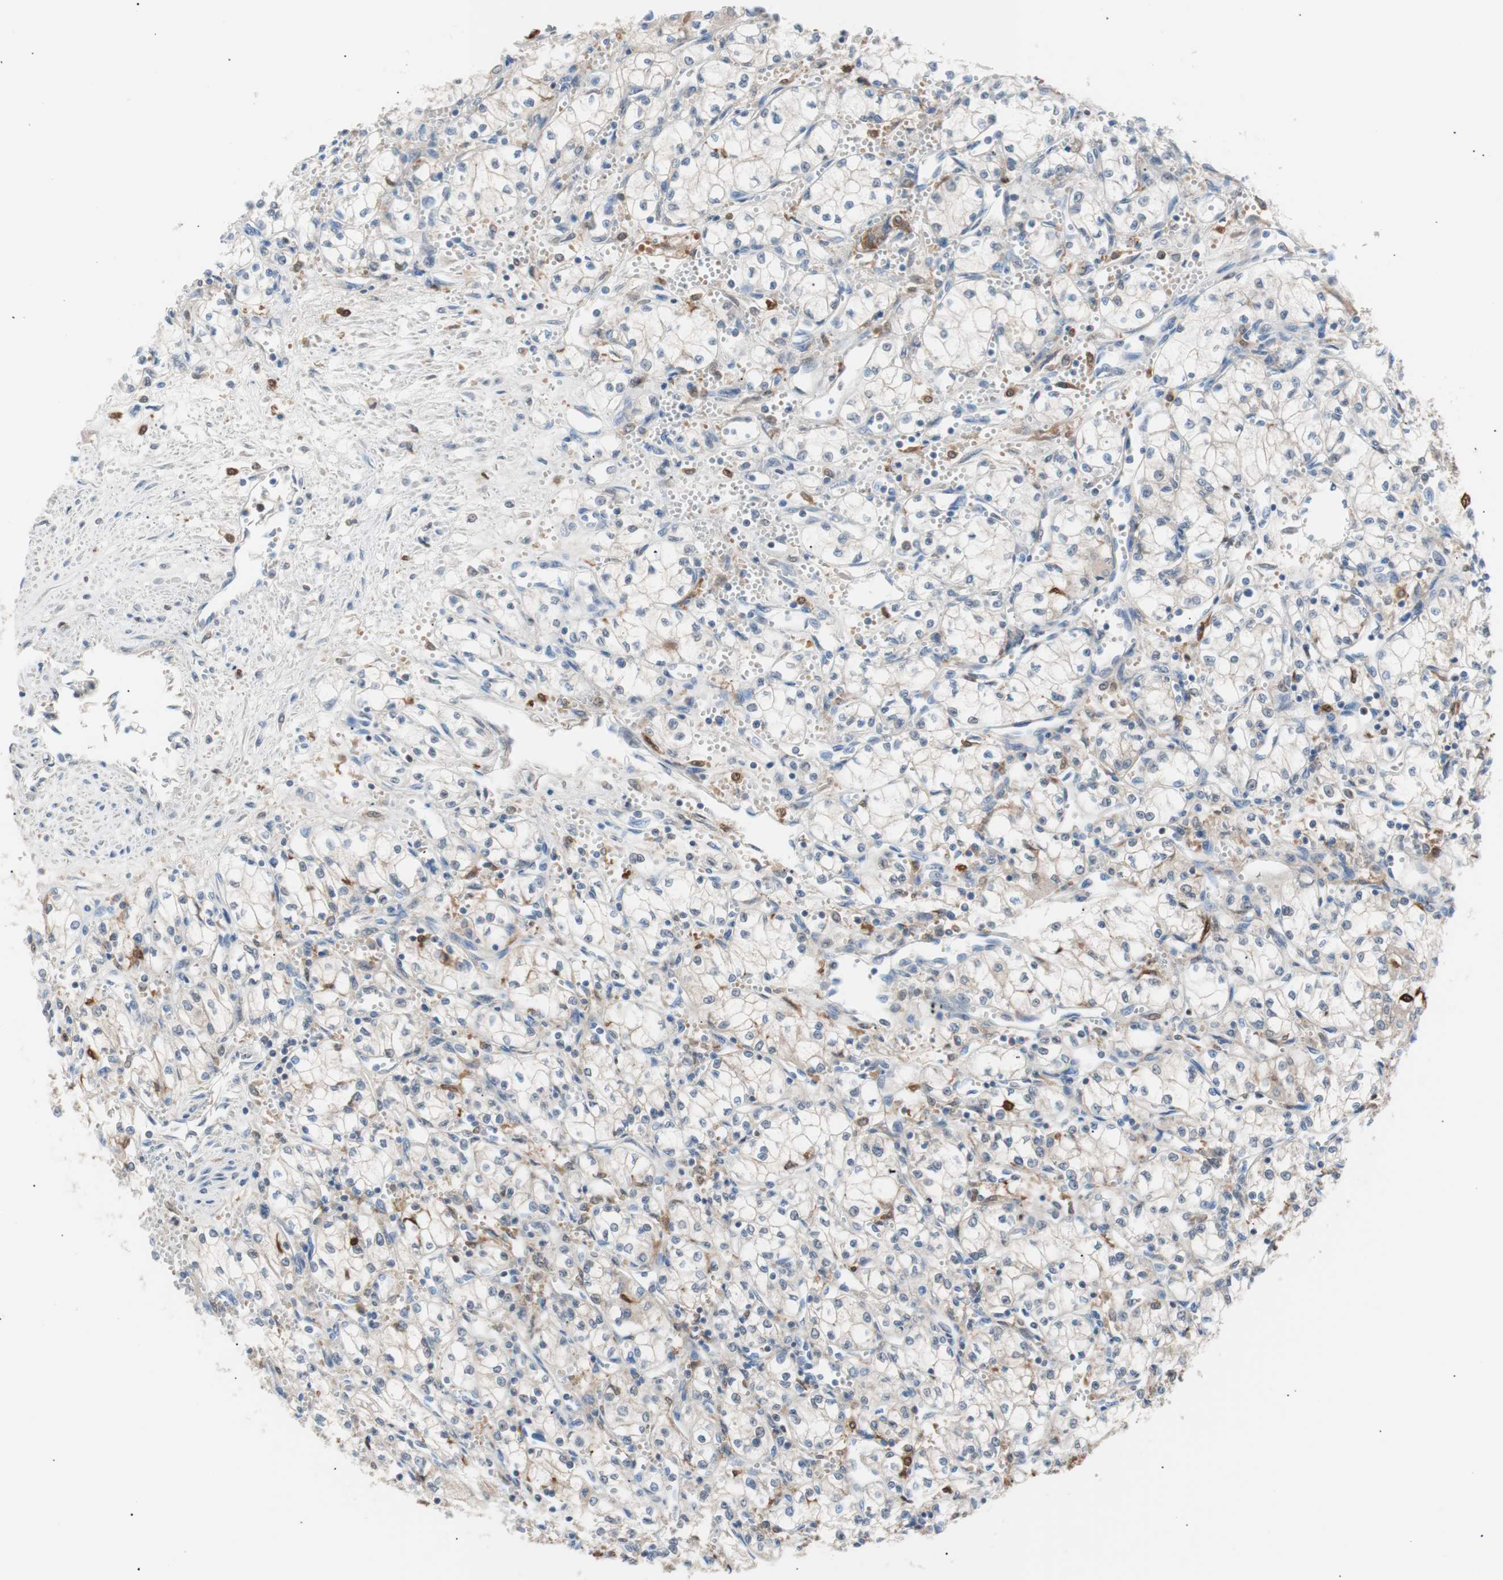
{"staining": {"intensity": "weak", "quantity": "<25%", "location": "cytoplasmic/membranous,nuclear"}, "tissue": "renal cancer", "cell_type": "Tumor cells", "image_type": "cancer", "snomed": [{"axis": "morphology", "description": "Normal tissue, NOS"}, {"axis": "morphology", "description": "Adenocarcinoma, NOS"}, {"axis": "topography", "description": "Kidney"}], "caption": "An IHC micrograph of renal cancer is shown. There is no staining in tumor cells of renal cancer. (DAB (3,3'-diaminobenzidine) IHC, high magnification).", "gene": "IL18", "patient": {"sex": "male", "age": 59}}